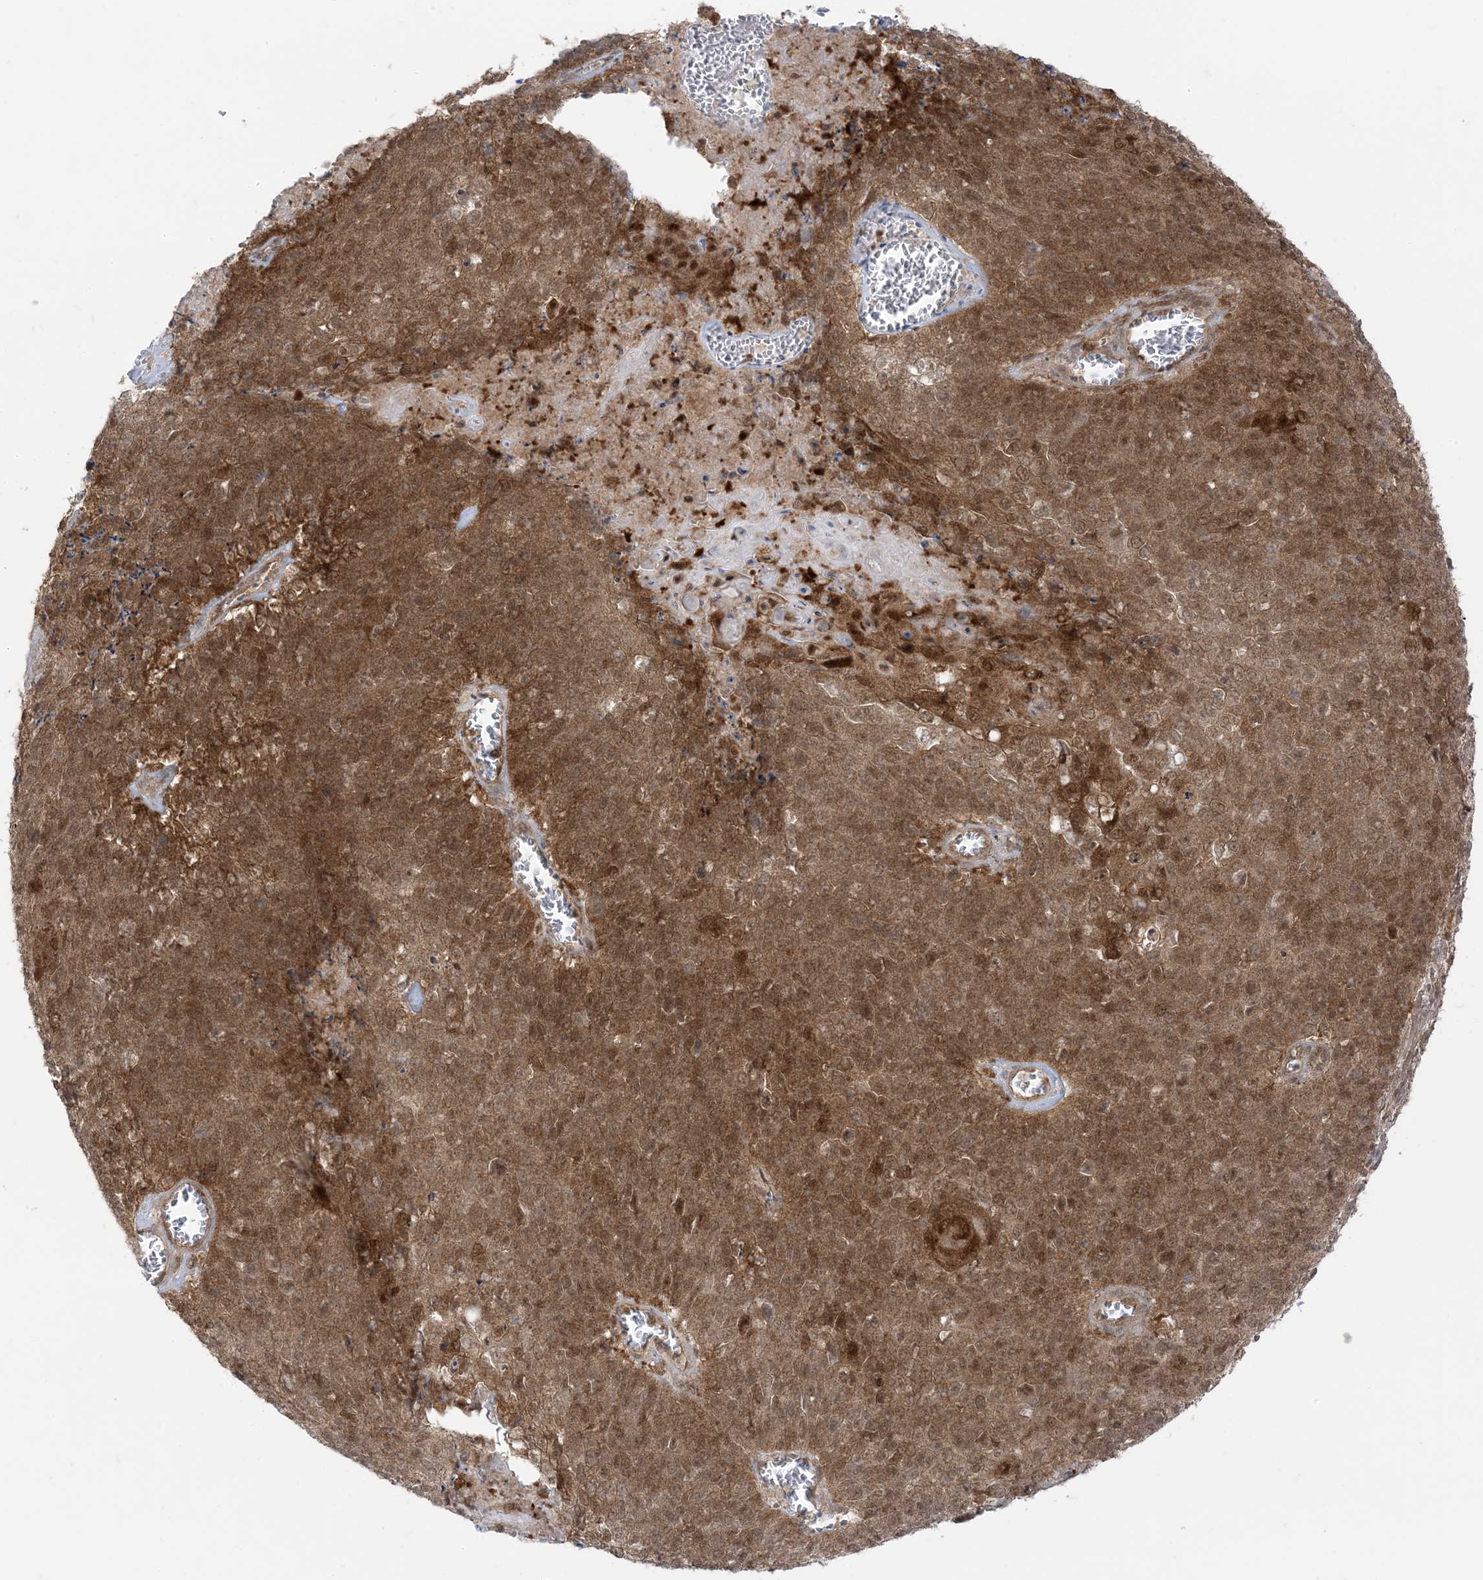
{"staining": {"intensity": "moderate", "quantity": ">75%", "location": "cytoplasmic/membranous,nuclear"}, "tissue": "cervical cancer", "cell_type": "Tumor cells", "image_type": "cancer", "snomed": [{"axis": "morphology", "description": "Squamous cell carcinoma, NOS"}, {"axis": "topography", "description": "Cervix"}], "caption": "Cervical cancer was stained to show a protein in brown. There is medium levels of moderate cytoplasmic/membranous and nuclear staining in approximately >75% of tumor cells.", "gene": "PTPA", "patient": {"sex": "female", "age": 39}}